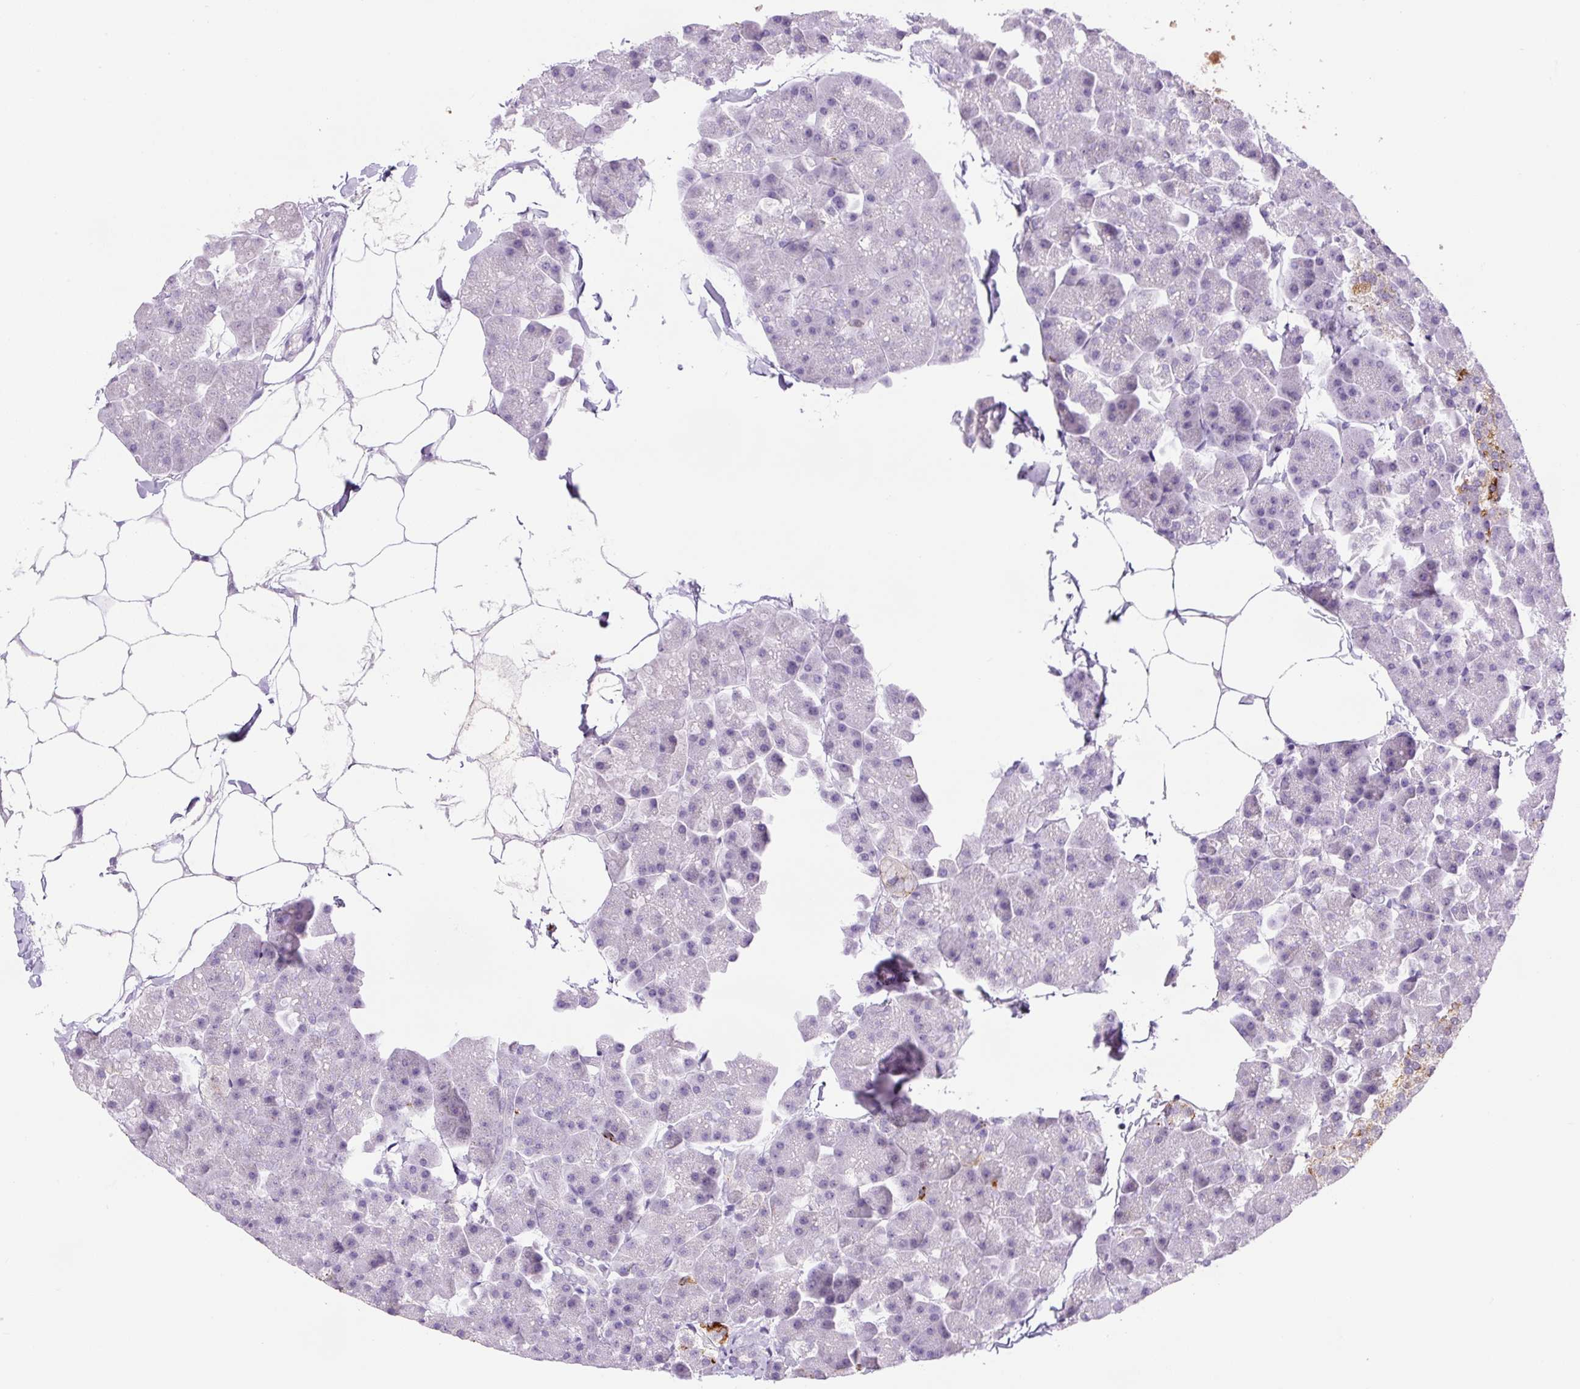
{"staining": {"intensity": "negative", "quantity": "none", "location": "none"}, "tissue": "pancreas", "cell_type": "Exocrine glandular cells", "image_type": "normal", "snomed": [{"axis": "morphology", "description": "Normal tissue, NOS"}, {"axis": "topography", "description": "Pancreas"}], "caption": "Pancreas stained for a protein using immunohistochemistry reveals no expression exocrine glandular cells.", "gene": "CHGA", "patient": {"sex": "male", "age": 35}}